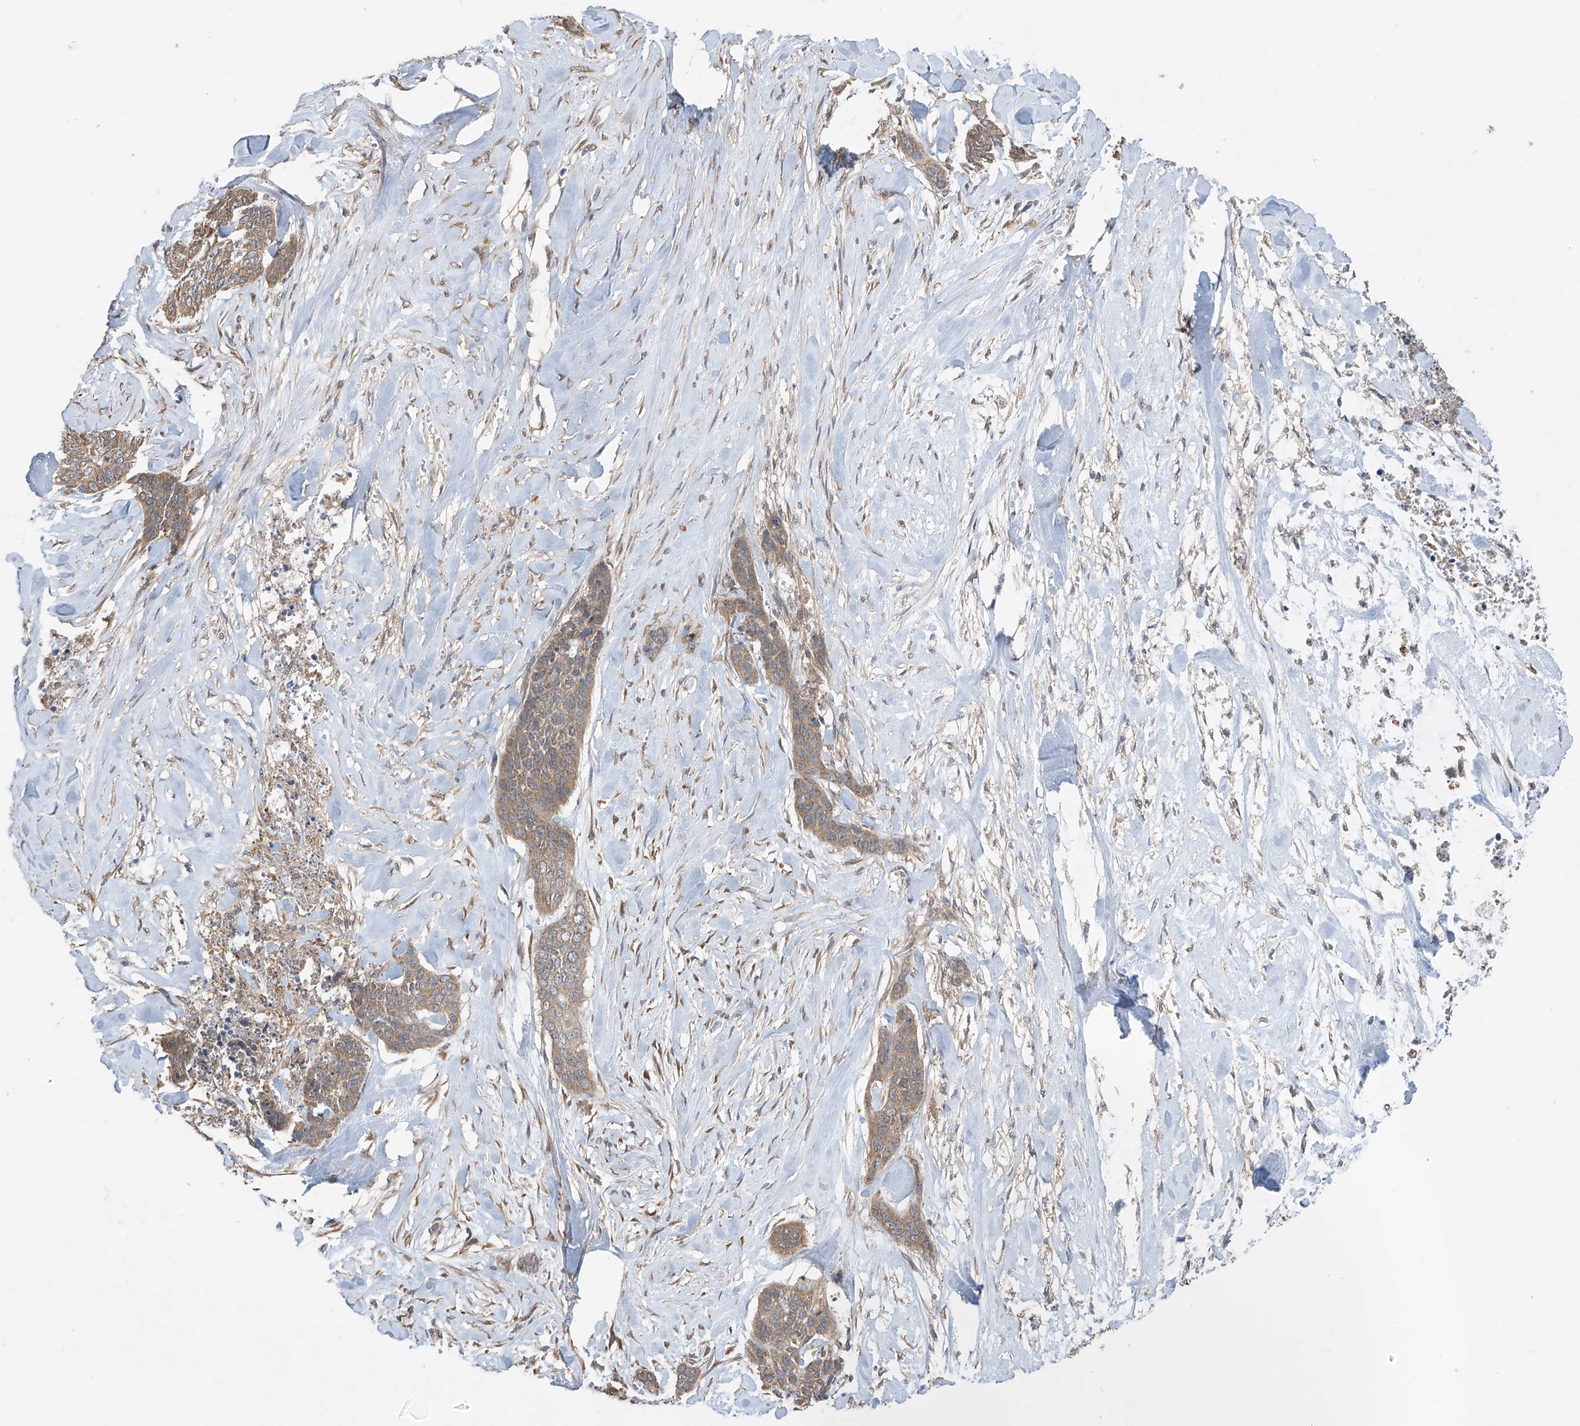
{"staining": {"intensity": "weak", "quantity": ">75%", "location": "cytoplasmic/membranous"}, "tissue": "skin cancer", "cell_type": "Tumor cells", "image_type": "cancer", "snomed": [{"axis": "morphology", "description": "Basal cell carcinoma"}, {"axis": "topography", "description": "Skin"}], "caption": "Brown immunohistochemical staining in skin cancer reveals weak cytoplasmic/membranous staining in approximately >75% of tumor cells.", "gene": "PNPT1", "patient": {"sex": "female", "age": 64}}